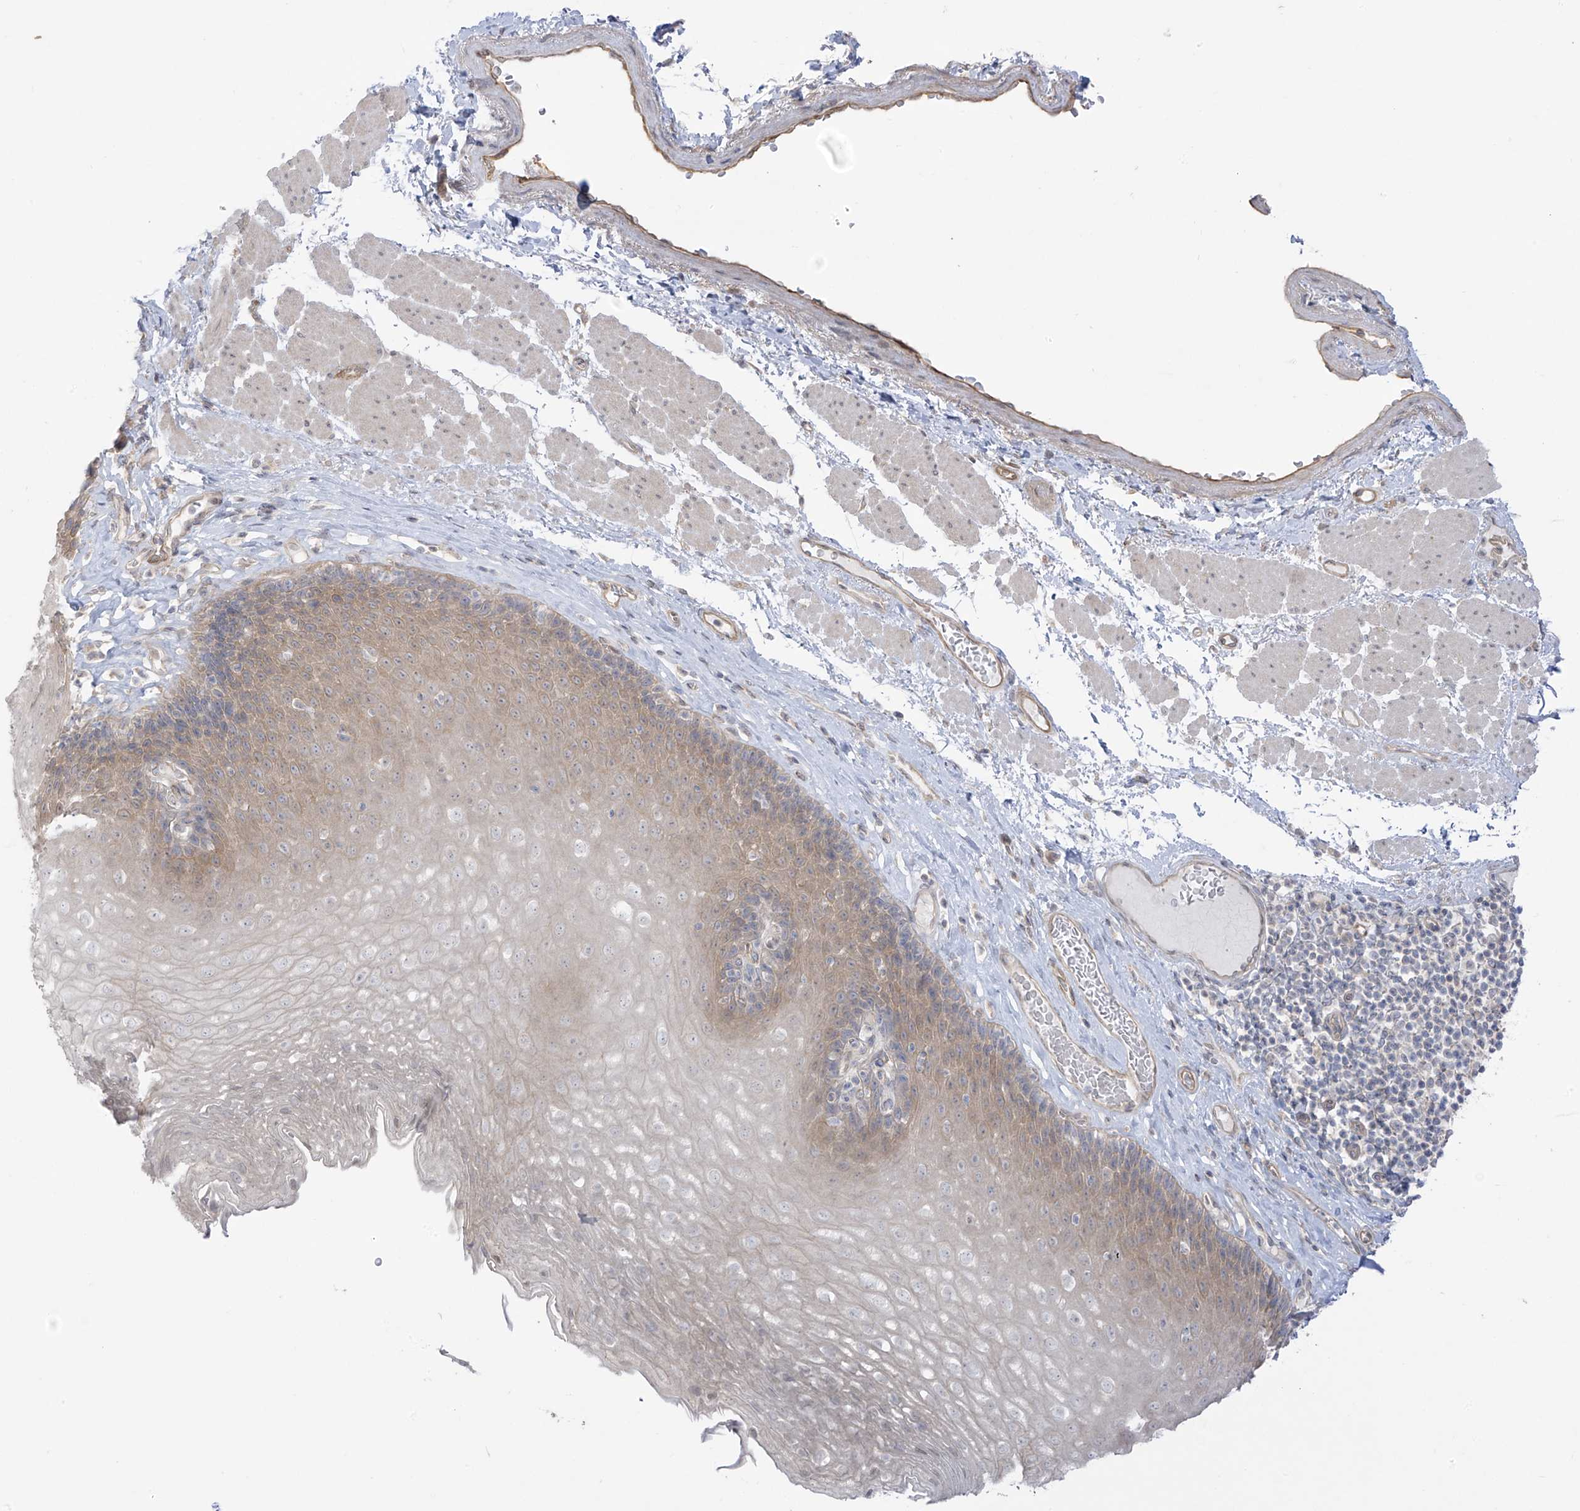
{"staining": {"intensity": "weak", "quantity": "25%-75%", "location": "cytoplasmic/membranous"}, "tissue": "esophagus", "cell_type": "Squamous epithelial cells", "image_type": "normal", "snomed": [{"axis": "morphology", "description": "Normal tissue, NOS"}, {"axis": "topography", "description": "Esophagus"}], "caption": "Immunohistochemical staining of unremarkable esophagus displays weak cytoplasmic/membranous protein staining in about 25%-75% of squamous epithelial cells.", "gene": "EIPR1", "patient": {"sex": "female", "age": 66}}